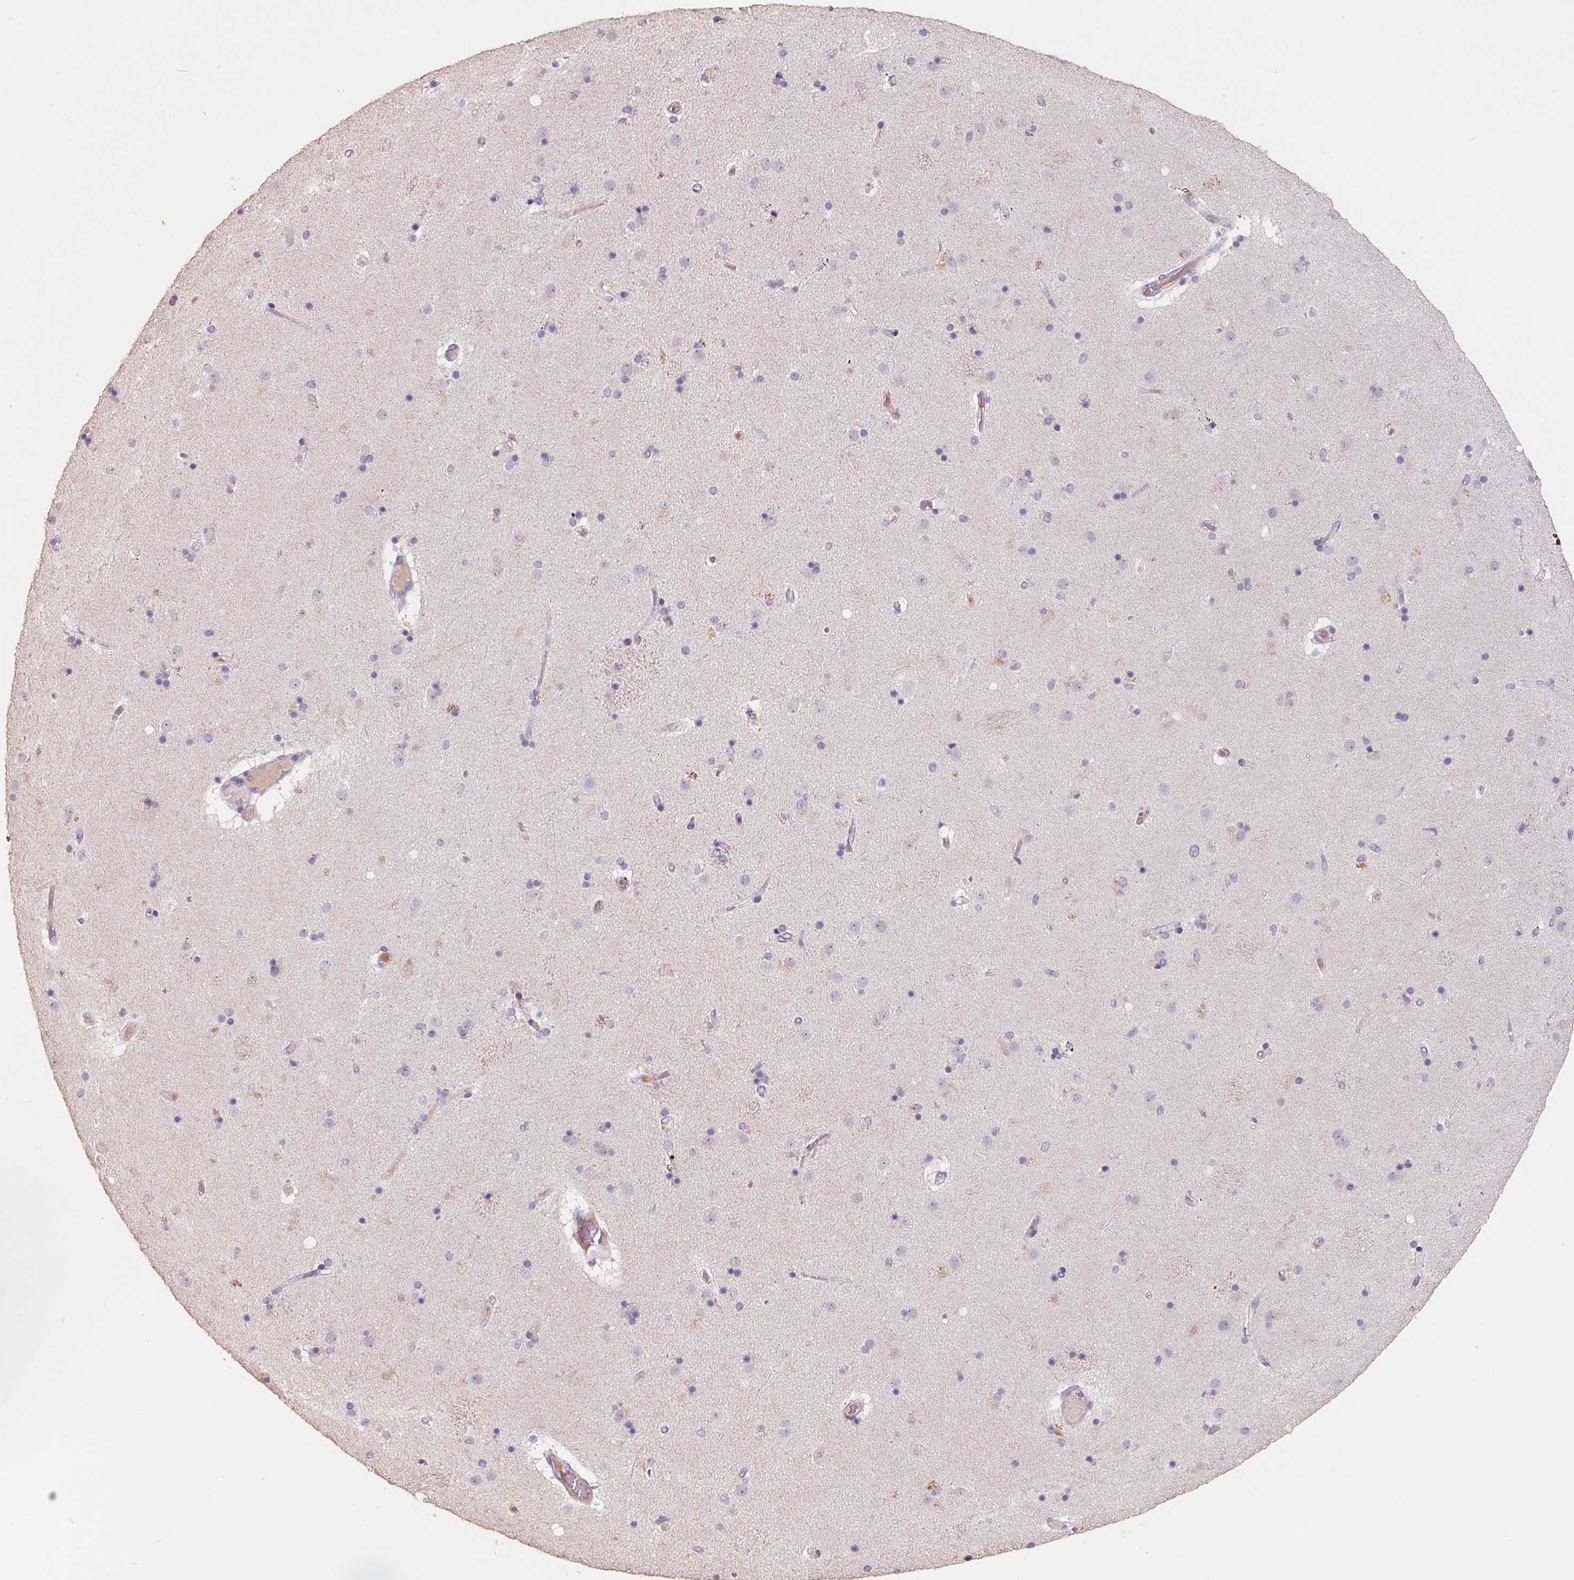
{"staining": {"intensity": "negative", "quantity": "none", "location": "none"}, "tissue": "caudate", "cell_type": "Glial cells", "image_type": "normal", "snomed": [{"axis": "morphology", "description": "Normal tissue, NOS"}, {"axis": "topography", "description": "Lateral ventricle wall"}], "caption": "This is an immunohistochemistry (IHC) micrograph of benign caudate. There is no staining in glial cells.", "gene": "FTCD", "patient": {"sex": "female", "age": 71}}